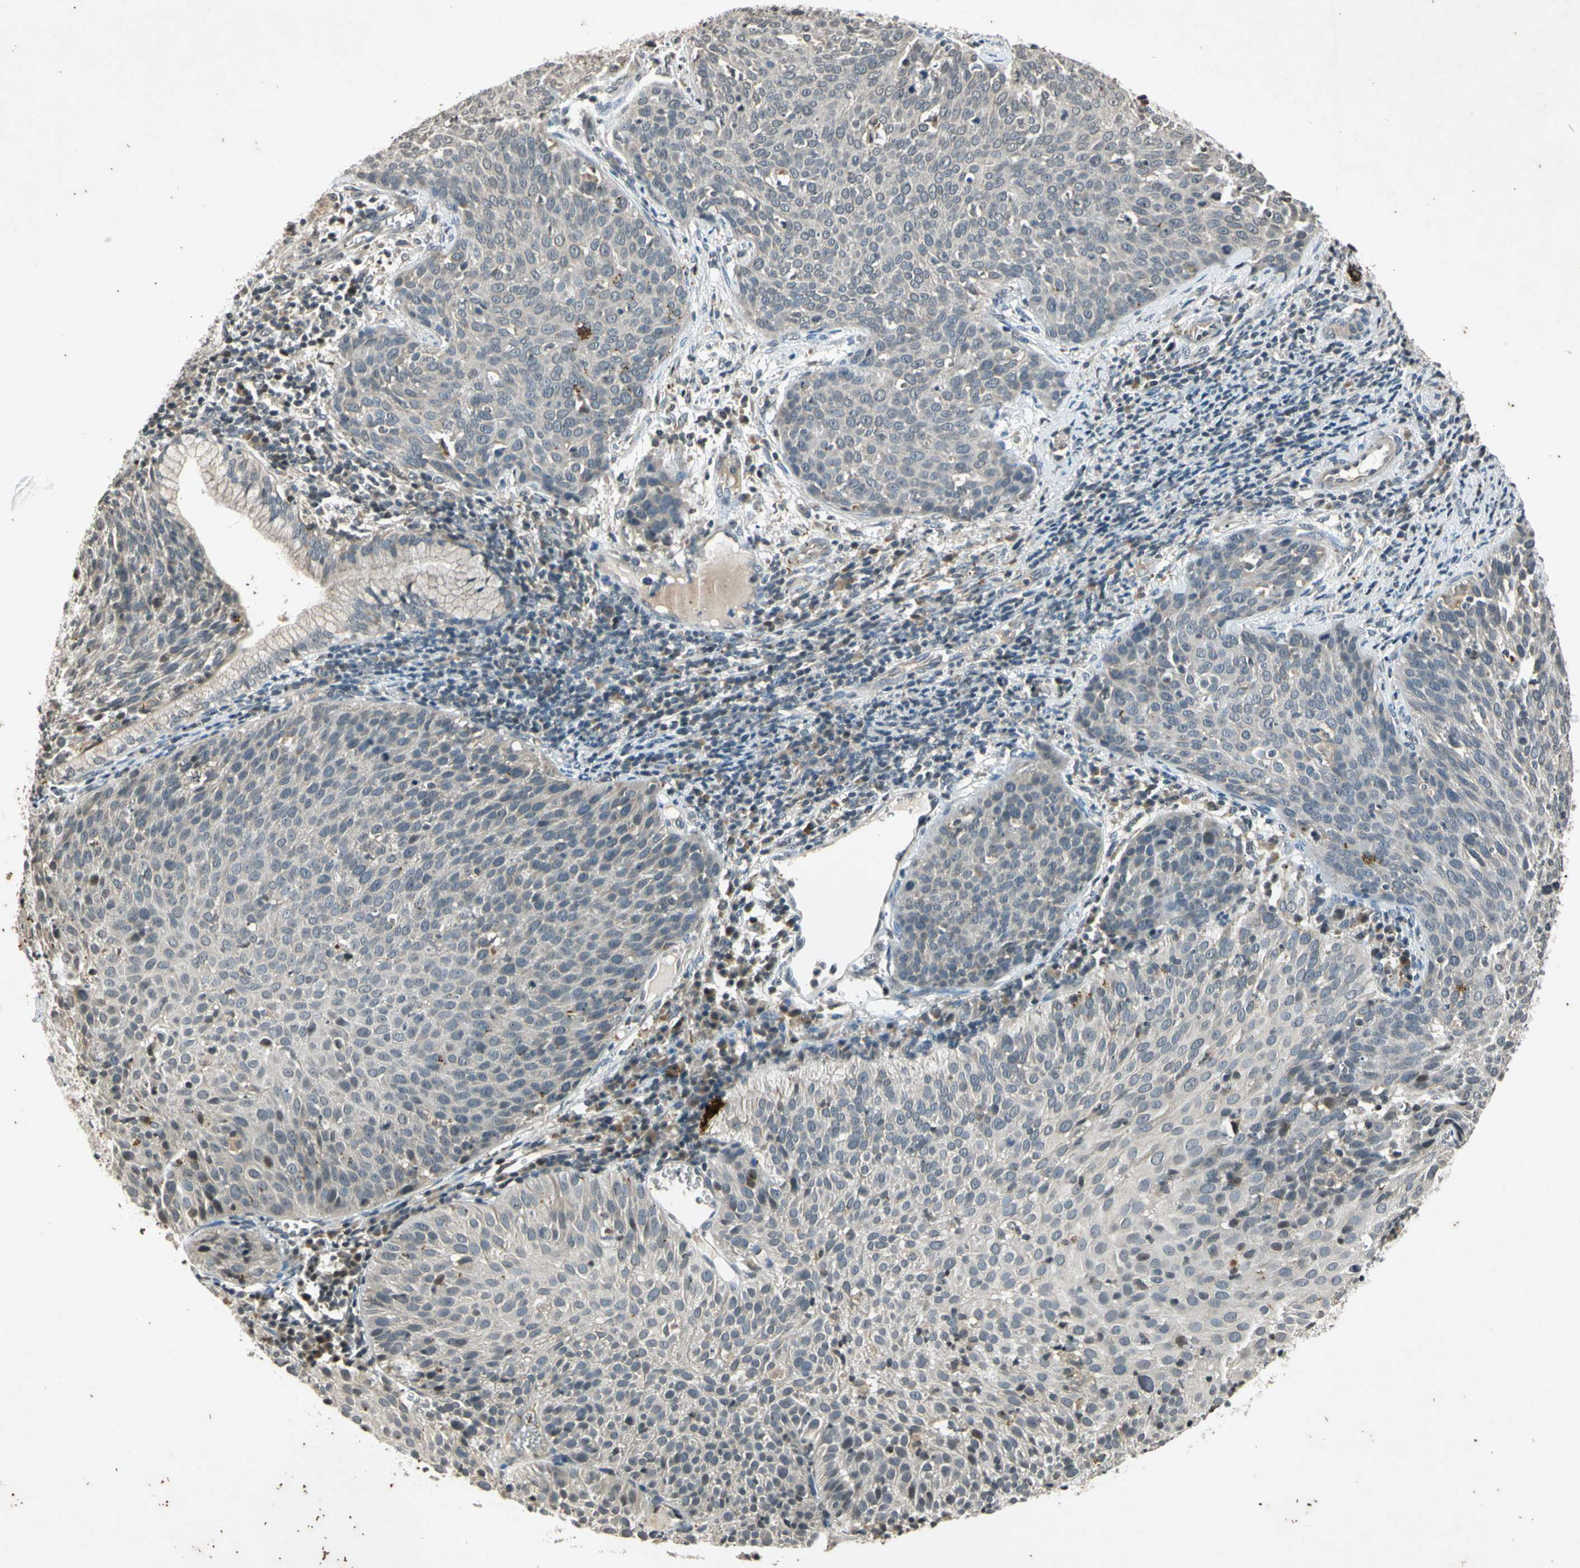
{"staining": {"intensity": "negative", "quantity": "none", "location": "none"}, "tissue": "cervical cancer", "cell_type": "Tumor cells", "image_type": "cancer", "snomed": [{"axis": "morphology", "description": "Squamous cell carcinoma, NOS"}, {"axis": "topography", "description": "Cervix"}], "caption": "Tumor cells show no significant protein staining in cervical cancer.", "gene": "EFNB2", "patient": {"sex": "female", "age": 38}}